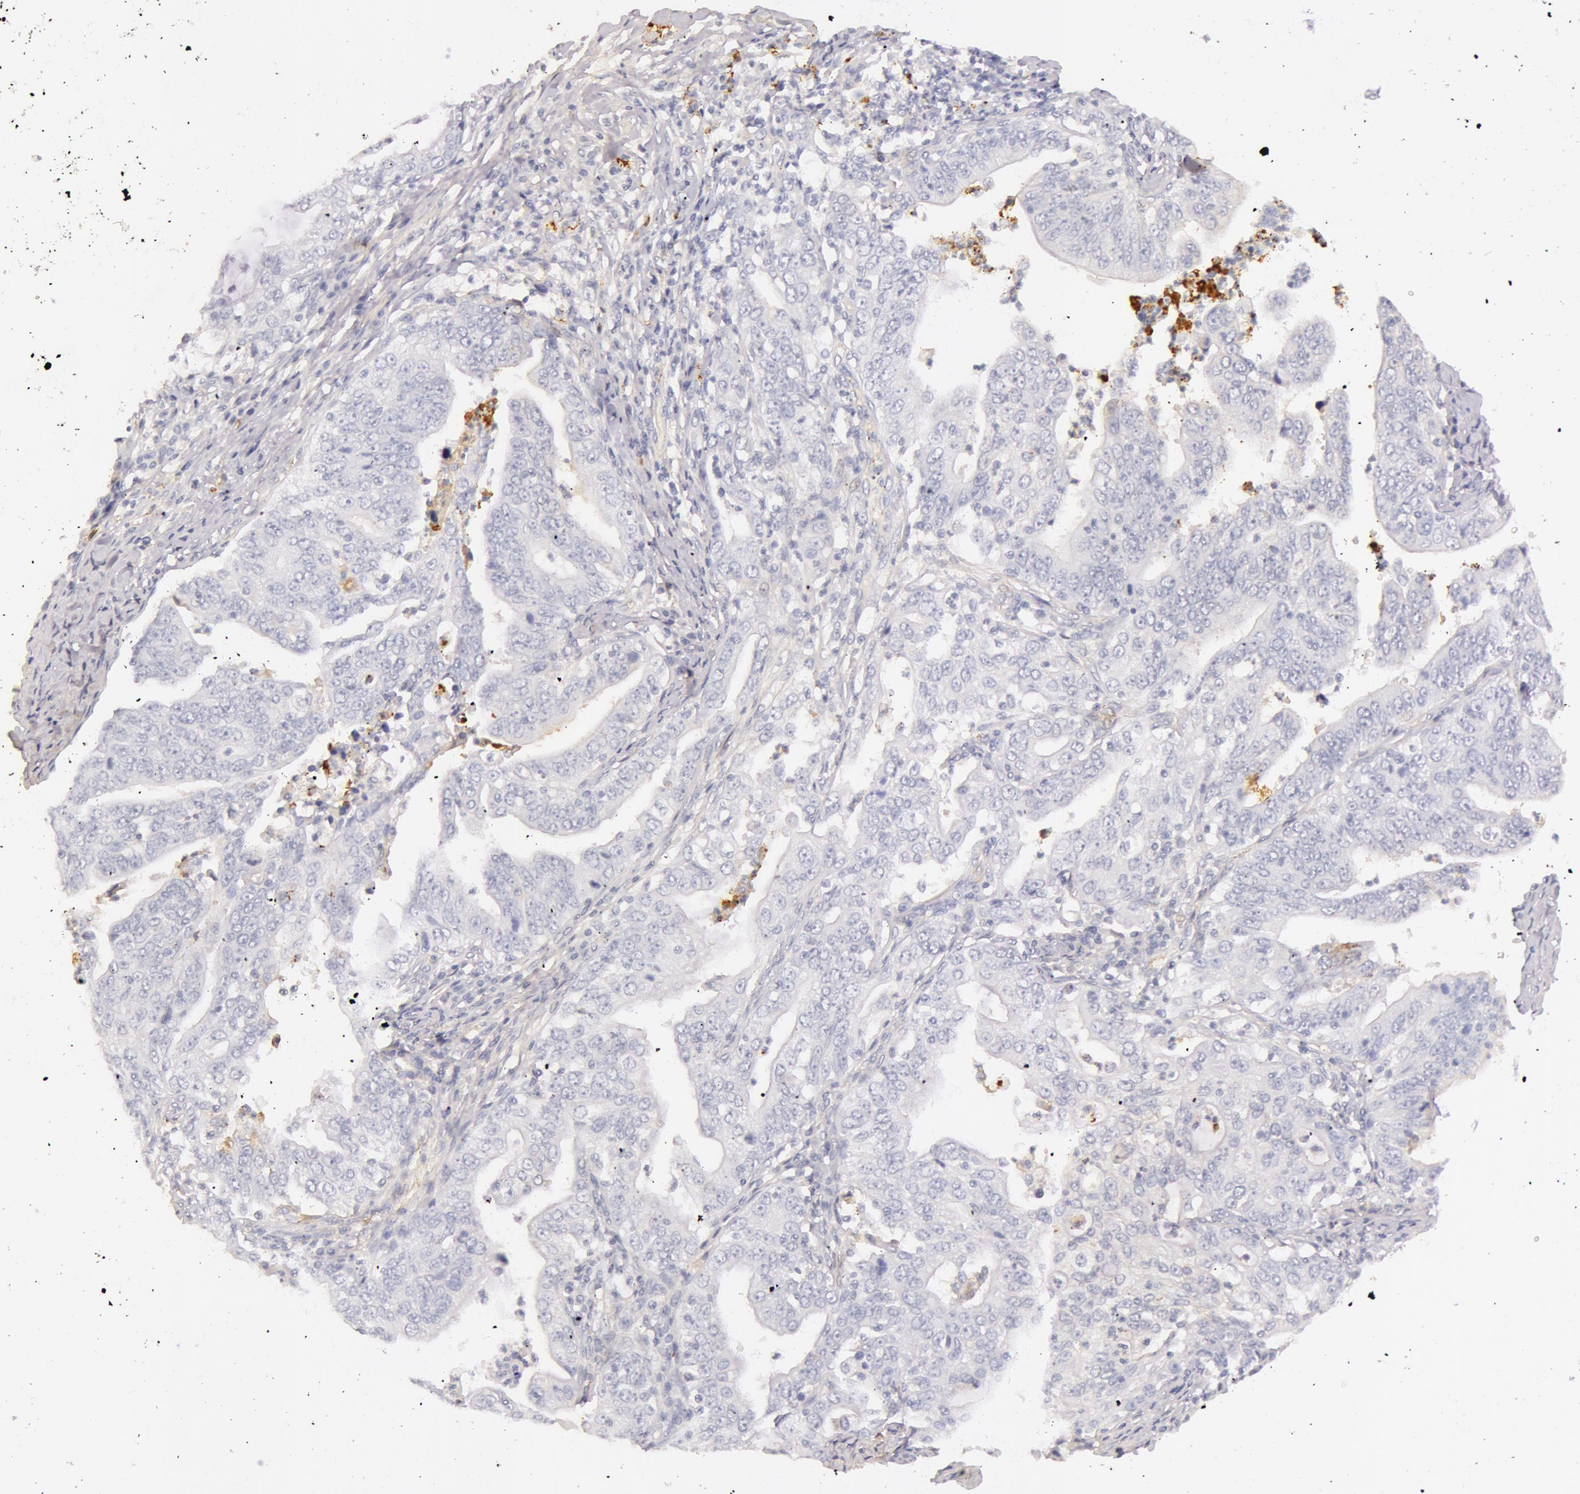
{"staining": {"intensity": "negative", "quantity": "none", "location": "none"}, "tissue": "stomach cancer", "cell_type": "Tumor cells", "image_type": "cancer", "snomed": [{"axis": "morphology", "description": "Adenocarcinoma, NOS"}, {"axis": "topography", "description": "Stomach, upper"}], "caption": "High magnification brightfield microscopy of adenocarcinoma (stomach) stained with DAB (brown) and counterstained with hematoxylin (blue): tumor cells show no significant positivity. Nuclei are stained in blue.", "gene": "C4BPA", "patient": {"sex": "female", "age": 50}}